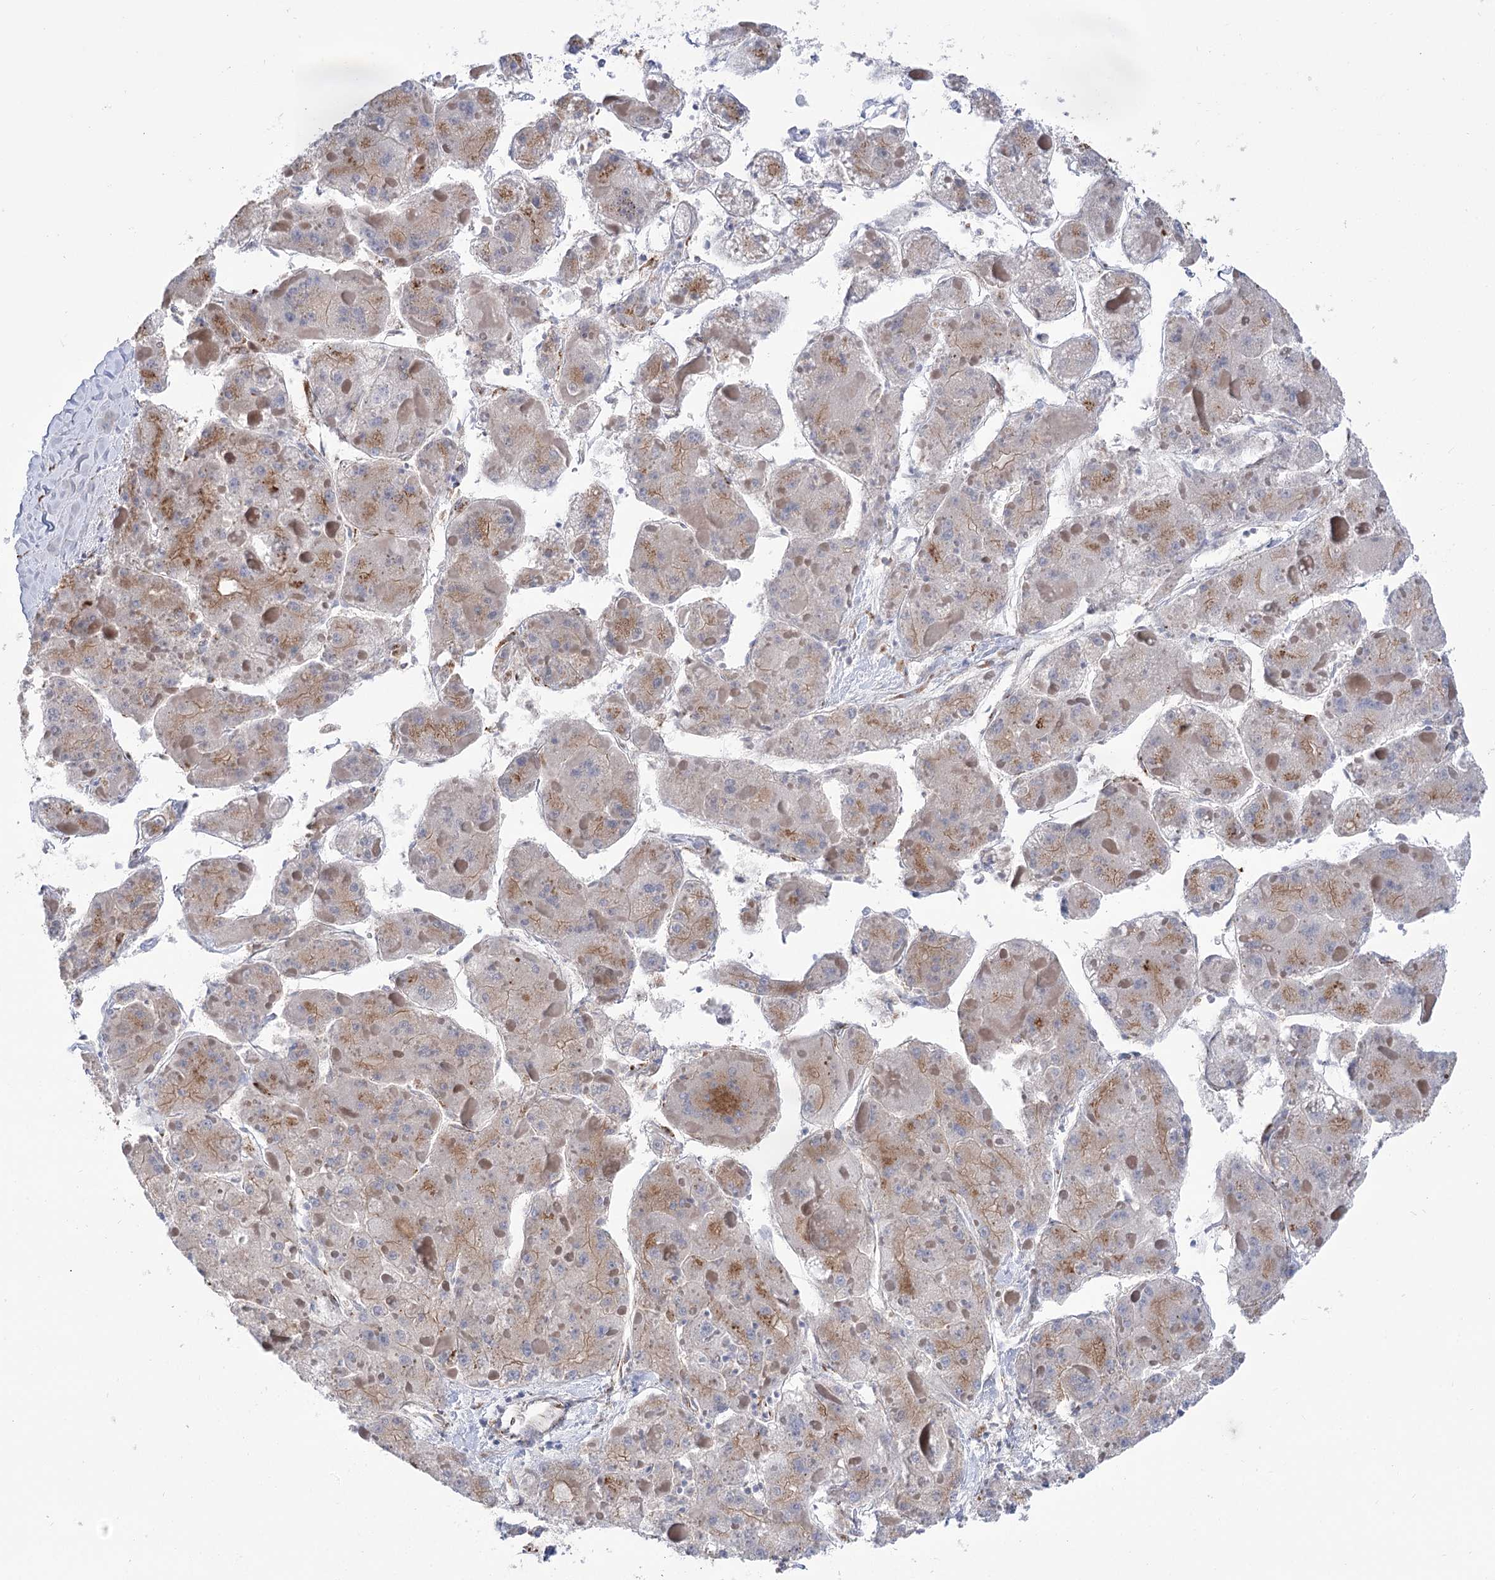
{"staining": {"intensity": "weak", "quantity": "25%-75%", "location": "cytoplasmic/membranous"}, "tissue": "liver cancer", "cell_type": "Tumor cells", "image_type": "cancer", "snomed": [{"axis": "morphology", "description": "Carcinoma, Hepatocellular, NOS"}, {"axis": "topography", "description": "Liver"}], "caption": "Human liver hepatocellular carcinoma stained with a brown dye exhibits weak cytoplasmic/membranous positive positivity in approximately 25%-75% of tumor cells.", "gene": "TMEM165", "patient": {"sex": "female", "age": 73}}